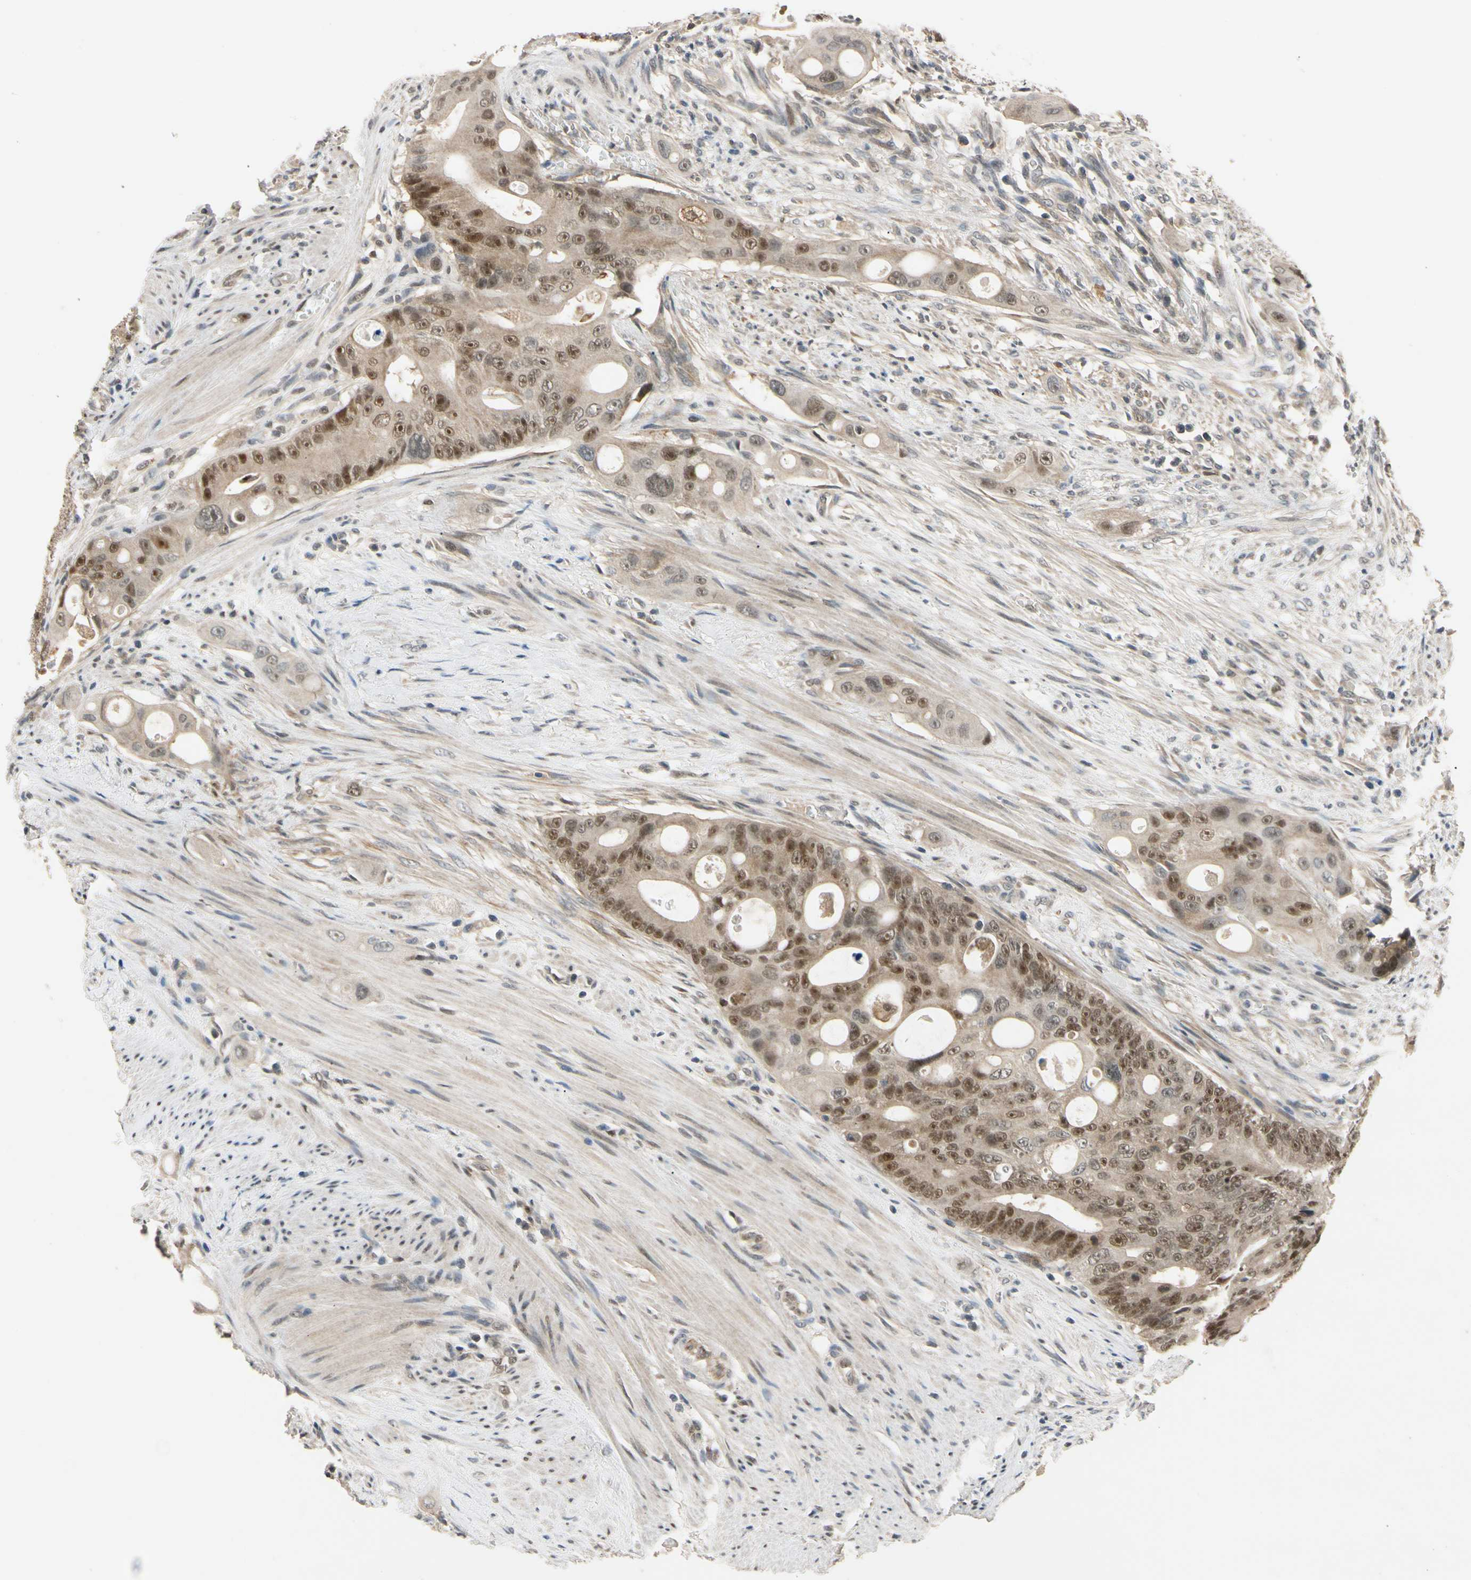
{"staining": {"intensity": "moderate", "quantity": ">75%", "location": "cytoplasmic/membranous,nuclear"}, "tissue": "colorectal cancer", "cell_type": "Tumor cells", "image_type": "cancer", "snomed": [{"axis": "morphology", "description": "Adenocarcinoma, NOS"}, {"axis": "topography", "description": "Colon"}], "caption": "An immunohistochemistry (IHC) micrograph of neoplastic tissue is shown. Protein staining in brown labels moderate cytoplasmic/membranous and nuclear positivity in colorectal cancer within tumor cells. (DAB (3,3'-diaminobenzidine) IHC with brightfield microscopy, high magnification).", "gene": "RIOX2", "patient": {"sex": "female", "age": 57}}